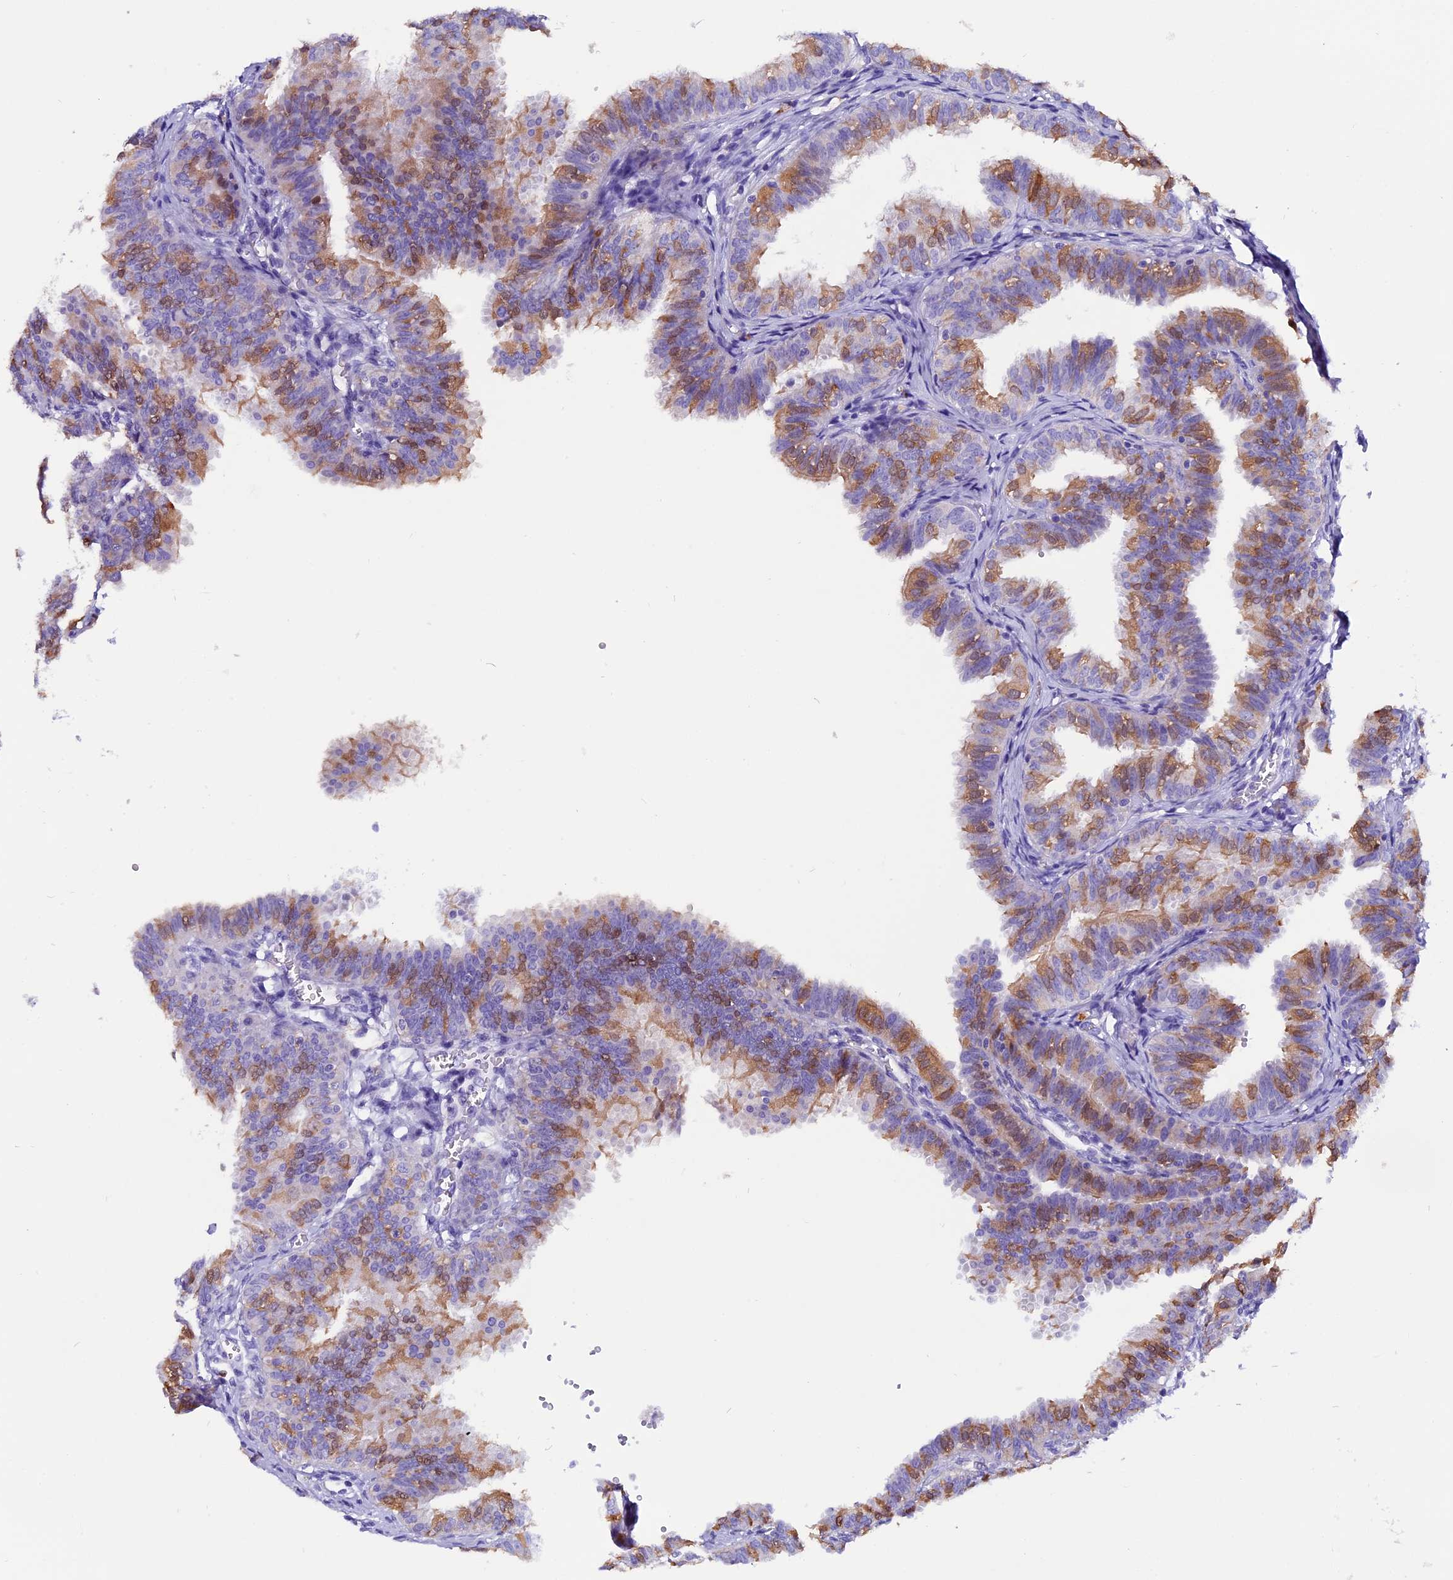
{"staining": {"intensity": "moderate", "quantity": "25%-75%", "location": "cytoplasmic/membranous"}, "tissue": "fallopian tube", "cell_type": "Glandular cells", "image_type": "normal", "snomed": [{"axis": "morphology", "description": "Normal tissue, NOS"}, {"axis": "topography", "description": "Fallopian tube"}], "caption": "Fallopian tube stained with DAB (3,3'-diaminobenzidine) IHC displays medium levels of moderate cytoplasmic/membranous expression in approximately 25%-75% of glandular cells.", "gene": "CCBE1", "patient": {"sex": "female", "age": 35}}